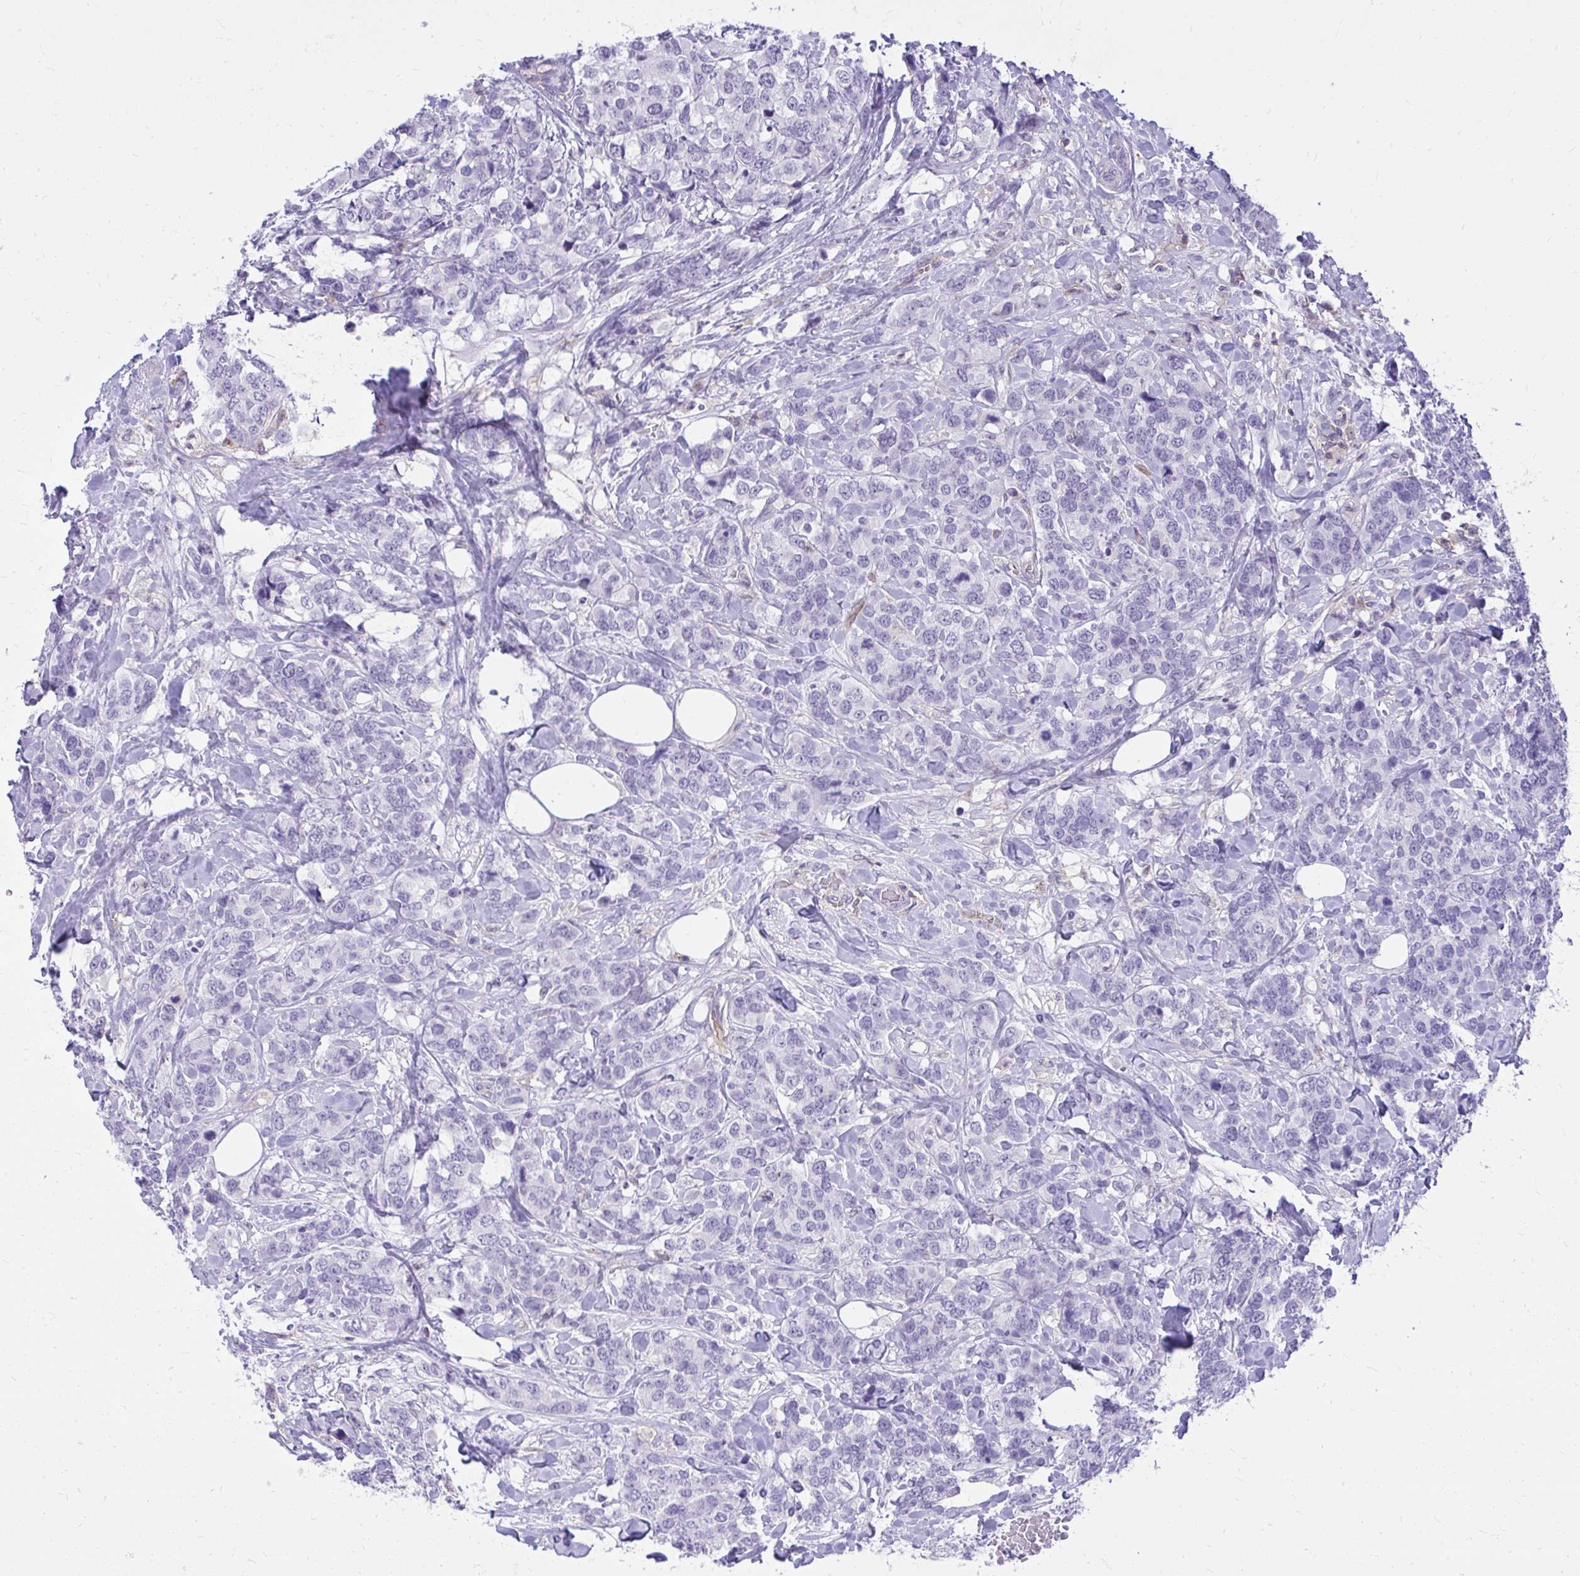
{"staining": {"intensity": "negative", "quantity": "none", "location": "none"}, "tissue": "breast cancer", "cell_type": "Tumor cells", "image_type": "cancer", "snomed": [{"axis": "morphology", "description": "Lobular carcinoma"}, {"axis": "topography", "description": "Breast"}], "caption": "Immunohistochemistry (IHC) image of neoplastic tissue: human breast lobular carcinoma stained with DAB displays no significant protein staining in tumor cells.", "gene": "GPRIN3", "patient": {"sex": "female", "age": 59}}